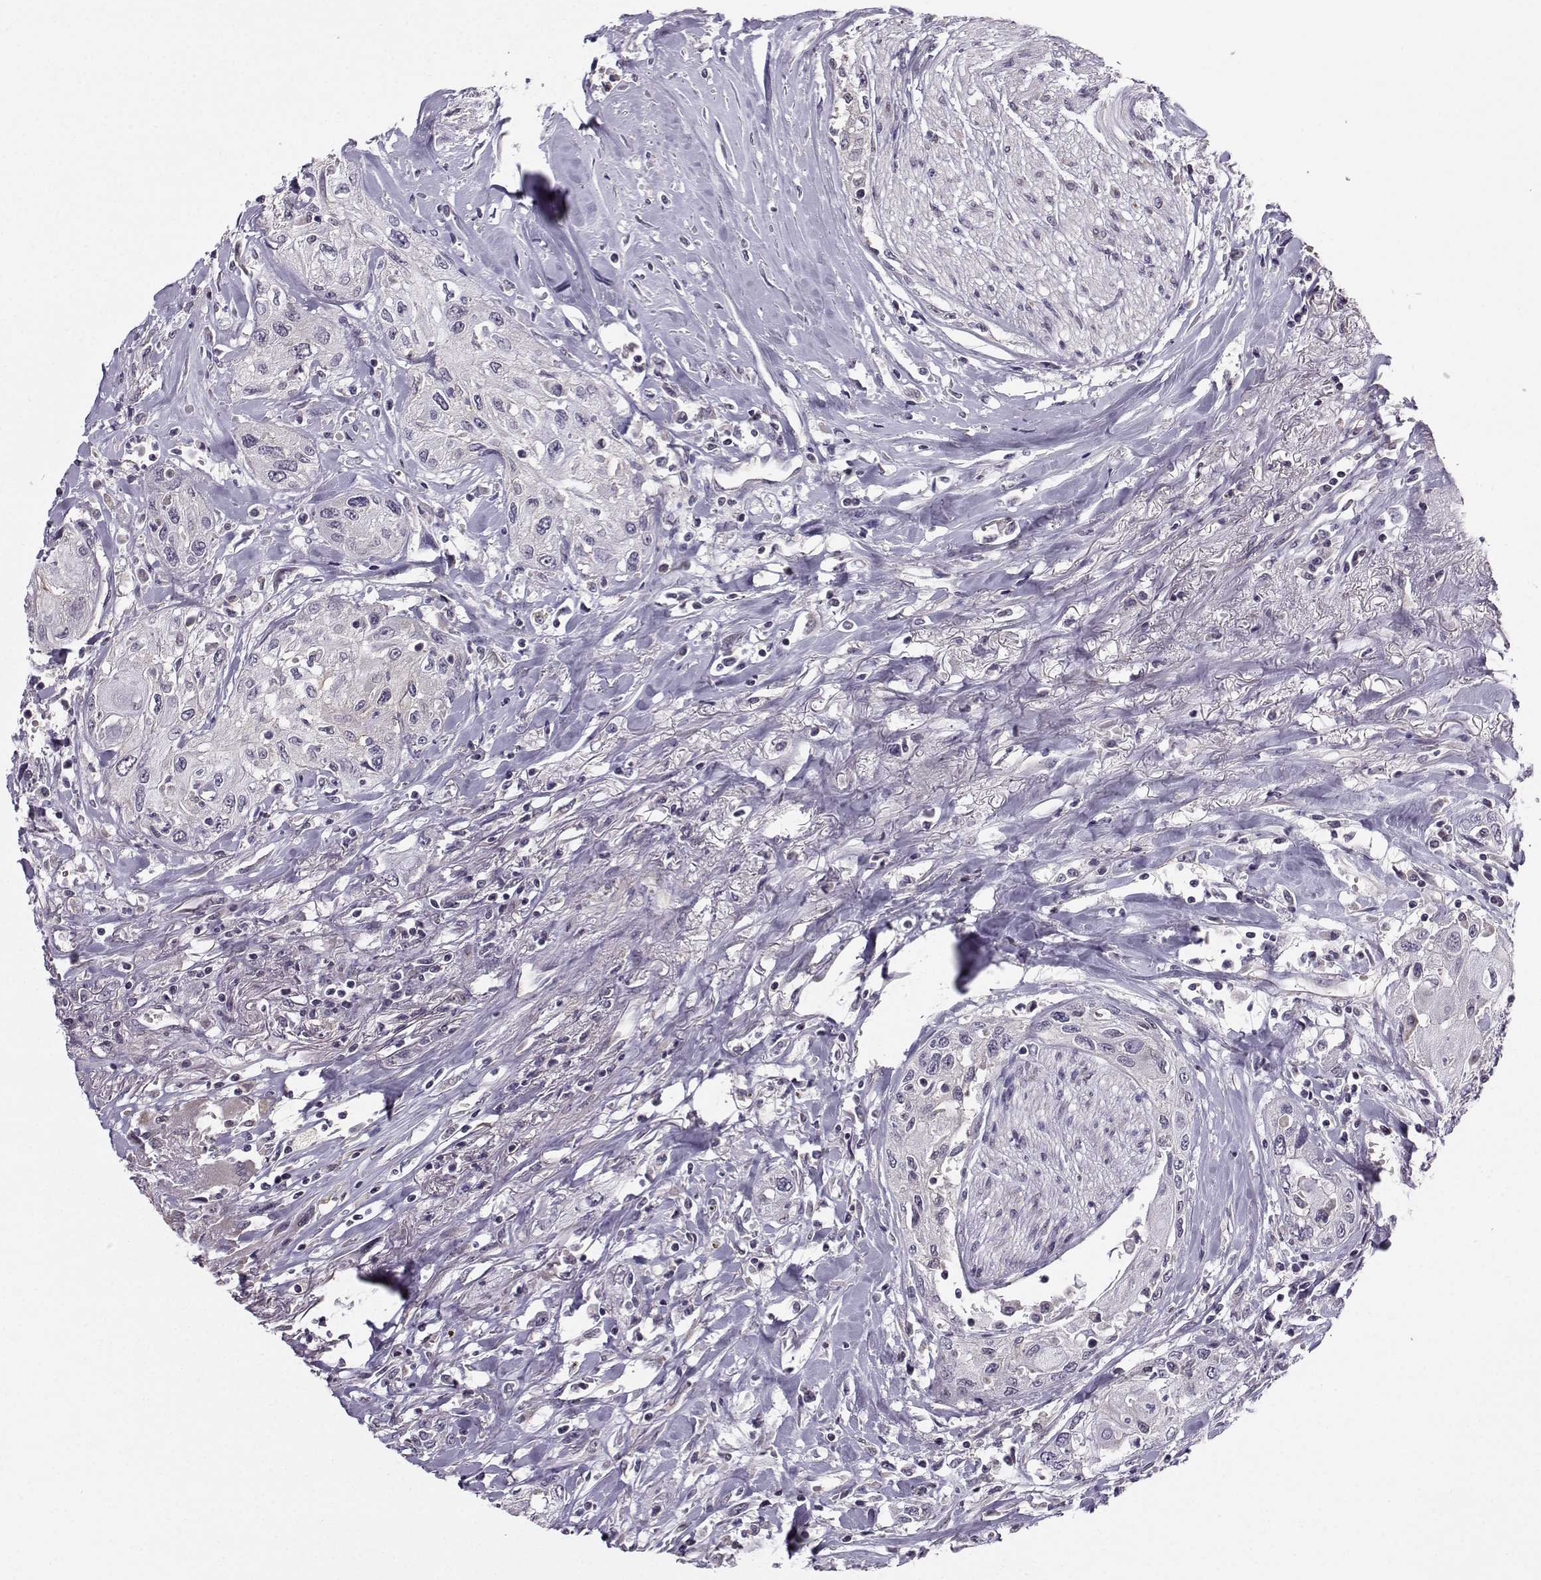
{"staining": {"intensity": "negative", "quantity": "none", "location": "none"}, "tissue": "head and neck cancer", "cell_type": "Tumor cells", "image_type": "cancer", "snomed": [{"axis": "morphology", "description": "Normal tissue, NOS"}, {"axis": "morphology", "description": "Squamous cell carcinoma, NOS"}, {"axis": "topography", "description": "Oral tissue"}, {"axis": "topography", "description": "Peripheral nerve tissue"}, {"axis": "topography", "description": "Head-Neck"}], "caption": "Immunohistochemistry image of neoplastic tissue: human head and neck cancer (squamous cell carcinoma) stained with DAB (3,3'-diaminobenzidine) exhibits no significant protein positivity in tumor cells.", "gene": "TSPYL5", "patient": {"sex": "female", "age": 59}}